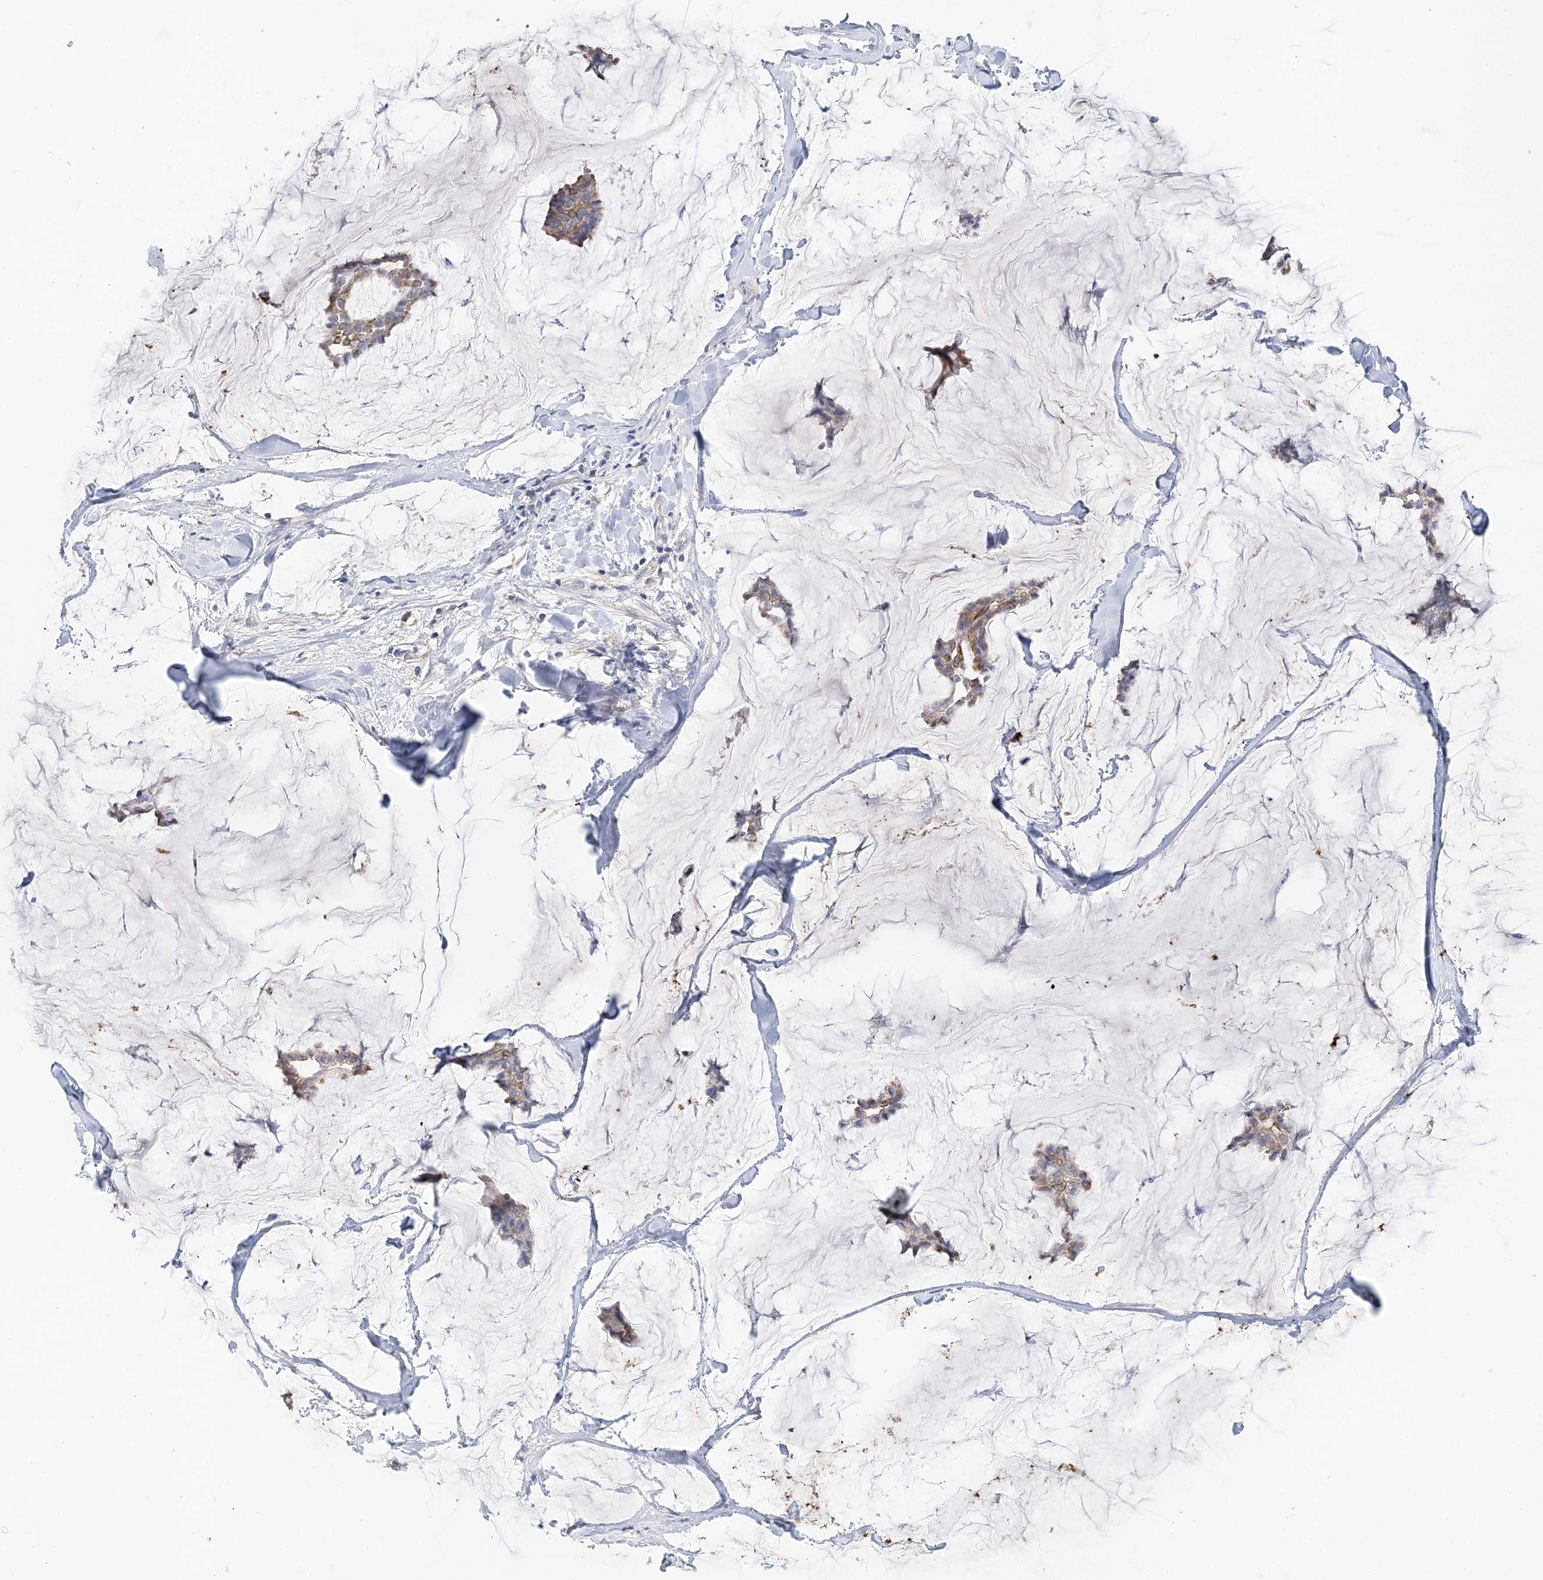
{"staining": {"intensity": "moderate", "quantity": "<25%", "location": "cytoplasmic/membranous"}, "tissue": "breast cancer", "cell_type": "Tumor cells", "image_type": "cancer", "snomed": [{"axis": "morphology", "description": "Duct carcinoma"}, {"axis": "topography", "description": "Breast"}], "caption": "Protein expression analysis of human breast cancer reveals moderate cytoplasmic/membranous expression in approximately <25% of tumor cells. The staining is performed using DAB (3,3'-diaminobenzidine) brown chromogen to label protein expression. The nuclei are counter-stained blue using hematoxylin.", "gene": "LRRIQ4", "patient": {"sex": "female", "age": 93}}